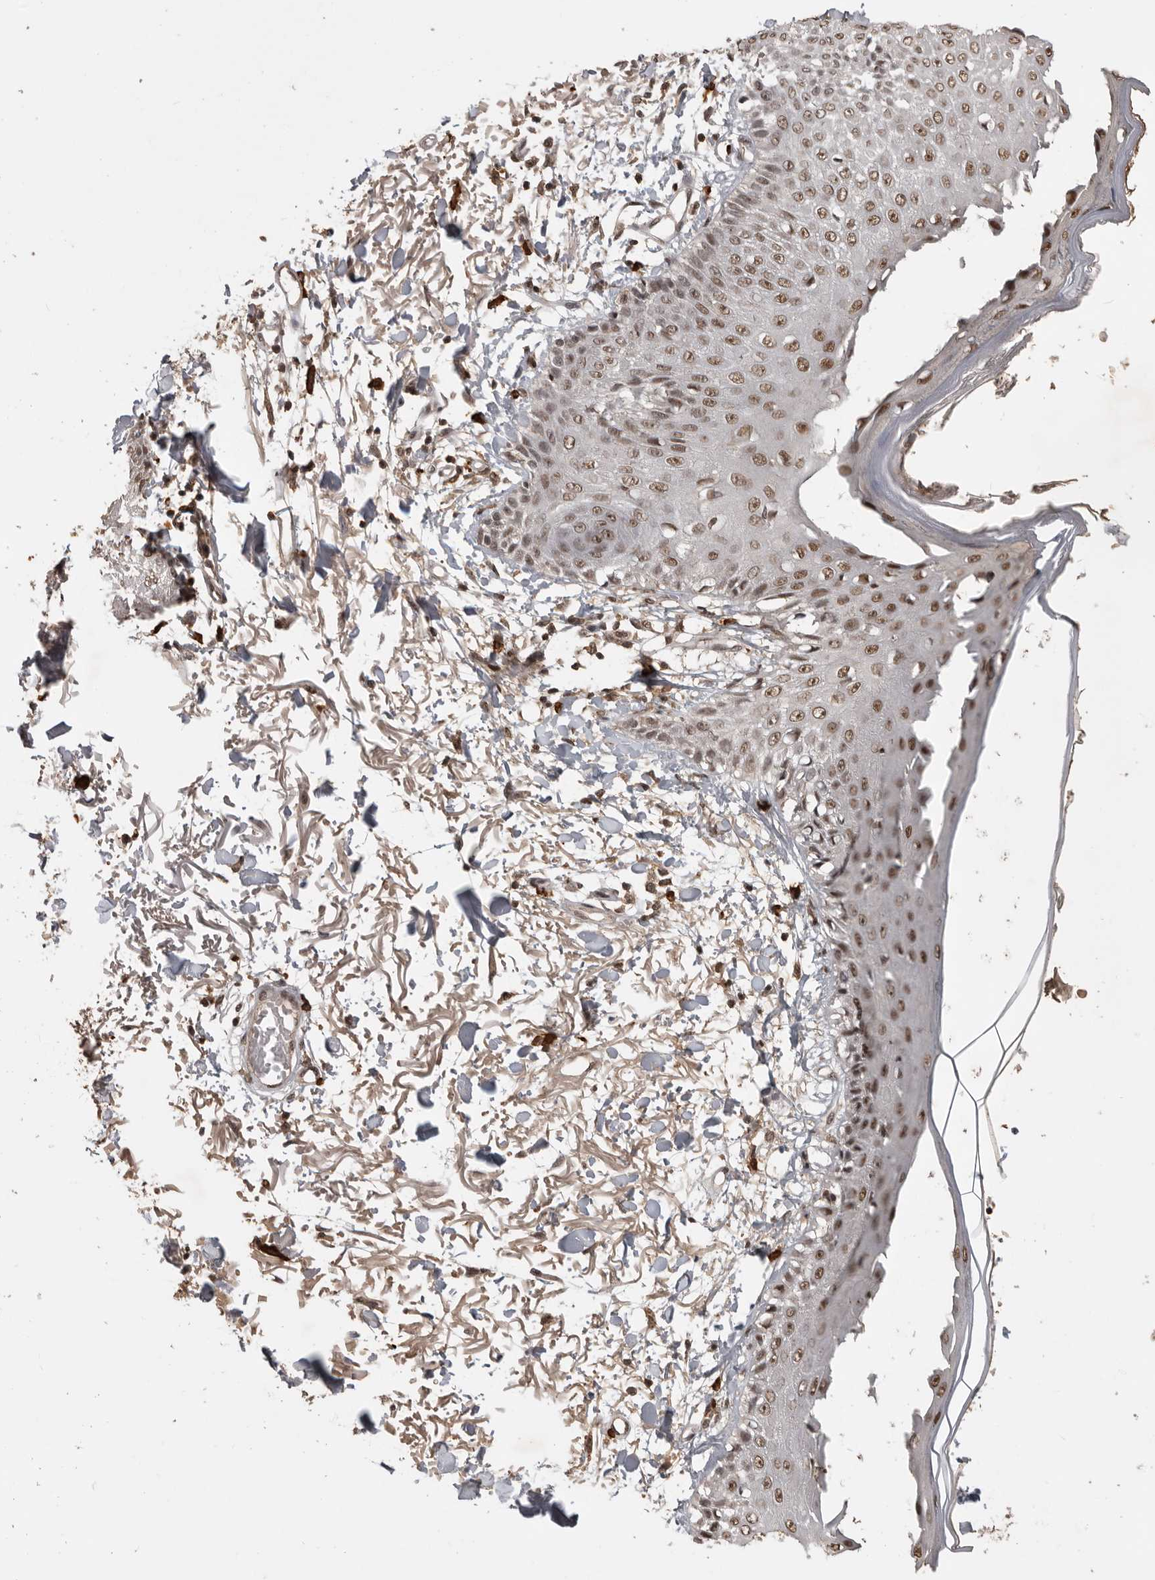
{"staining": {"intensity": "strong", "quantity": ">75%", "location": "cytoplasmic/membranous,nuclear"}, "tissue": "skin", "cell_type": "Fibroblasts", "image_type": "normal", "snomed": [{"axis": "morphology", "description": "Normal tissue, NOS"}, {"axis": "morphology", "description": "Squamous cell carcinoma, NOS"}, {"axis": "topography", "description": "Skin"}, {"axis": "topography", "description": "Peripheral nerve tissue"}], "caption": "Protein staining displays strong cytoplasmic/membranous,nuclear staining in about >75% of fibroblasts in normal skin.", "gene": "CBLL1", "patient": {"sex": "male", "age": 83}}